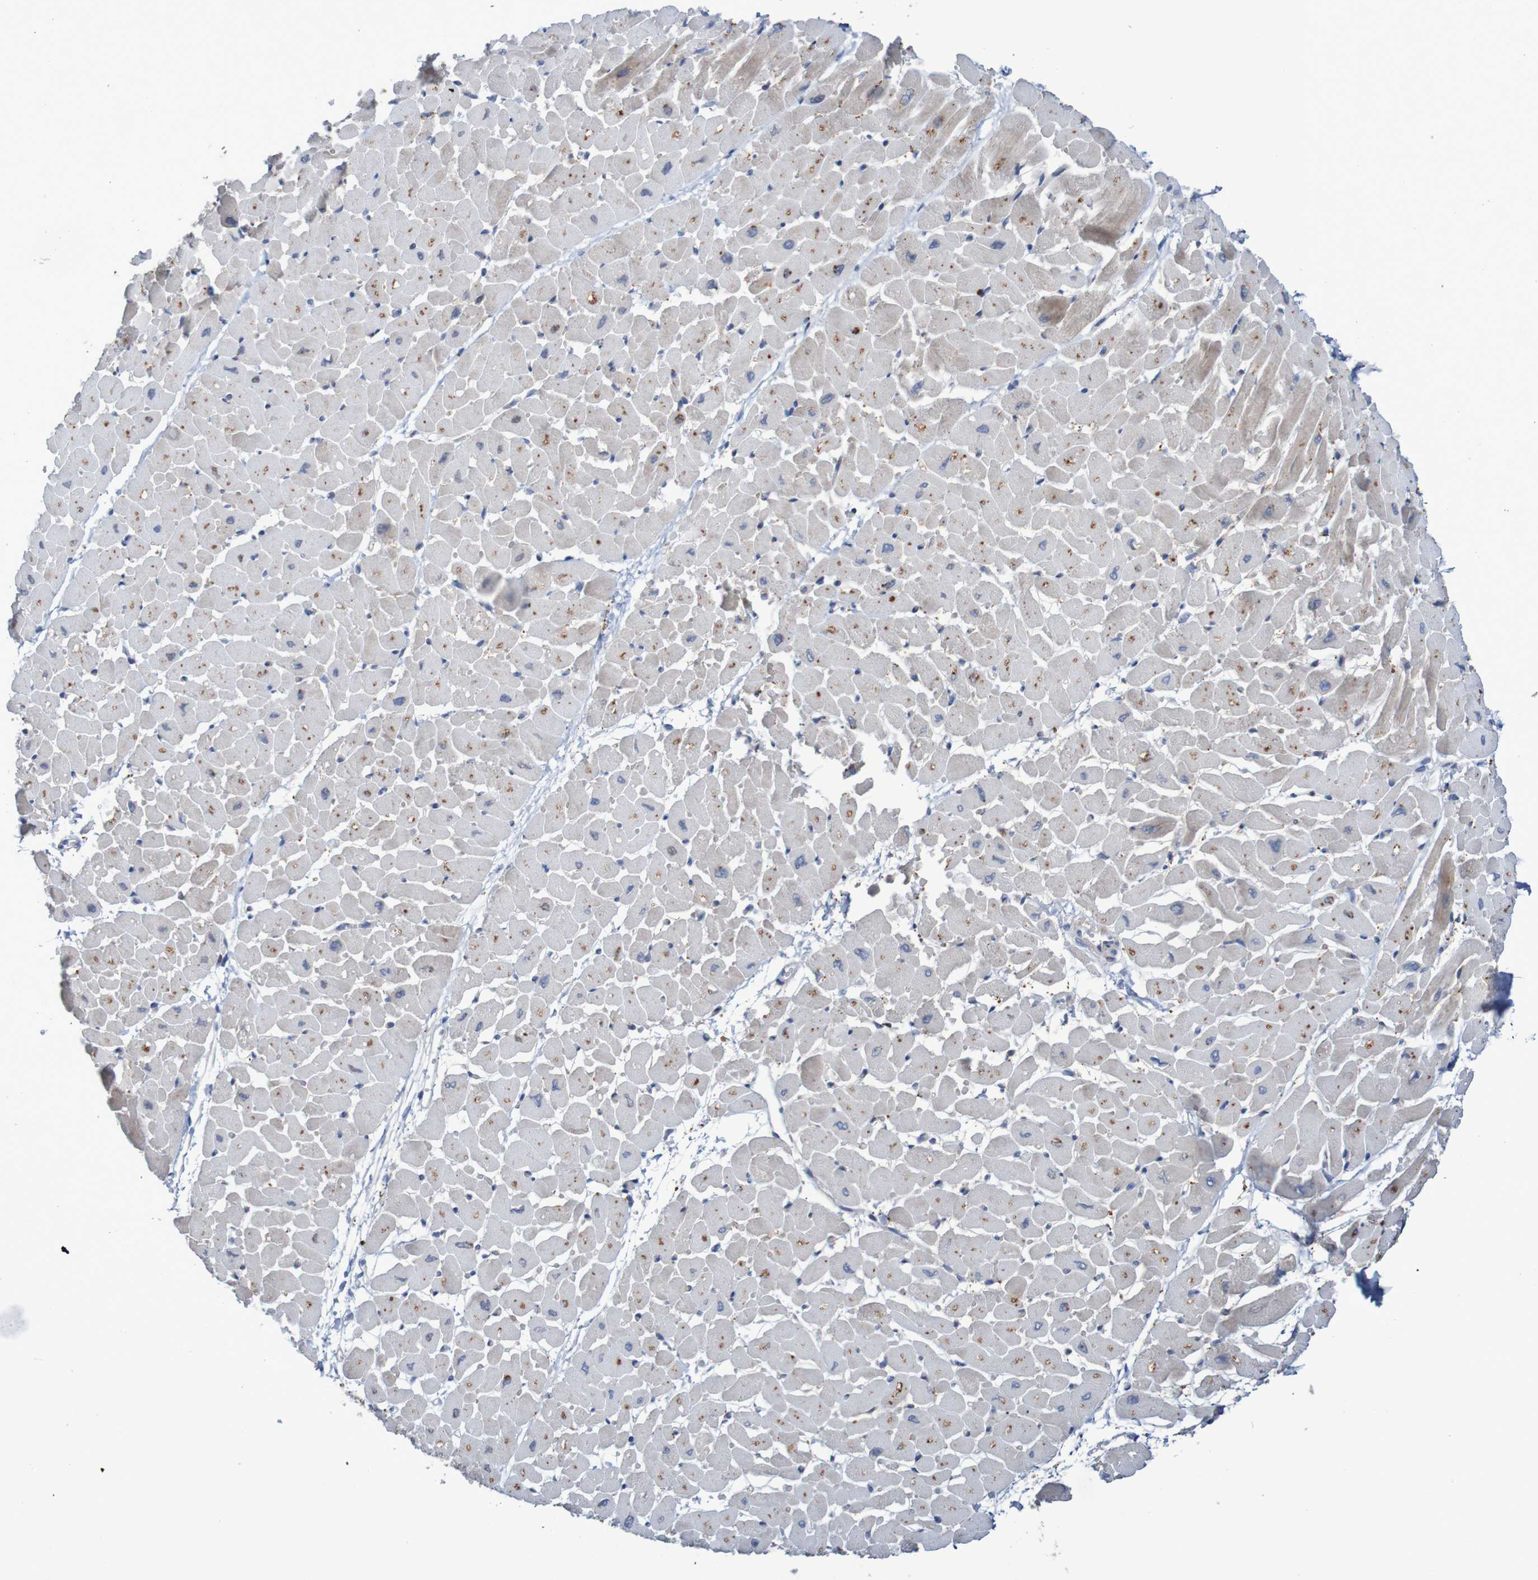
{"staining": {"intensity": "moderate", "quantity": "25%-75%", "location": "cytoplasmic/membranous"}, "tissue": "heart muscle", "cell_type": "Cardiomyocytes", "image_type": "normal", "snomed": [{"axis": "morphology", "description": "Normal tissue, NOS"}, {"axis": "topography", "description": "Heart"}], "caption": "High-power microscopy captured an IHC image of normal heart muscle, revealing moderate cytoplasmic/membranous expression in approximately 25%-75% of cardiomyocytes. Immunohistochemistry (ihc) stains the protein in brown and the nuclei are stained blue.", "gene": "FBP1", "patient": {"sex": "male", "age": 45}}